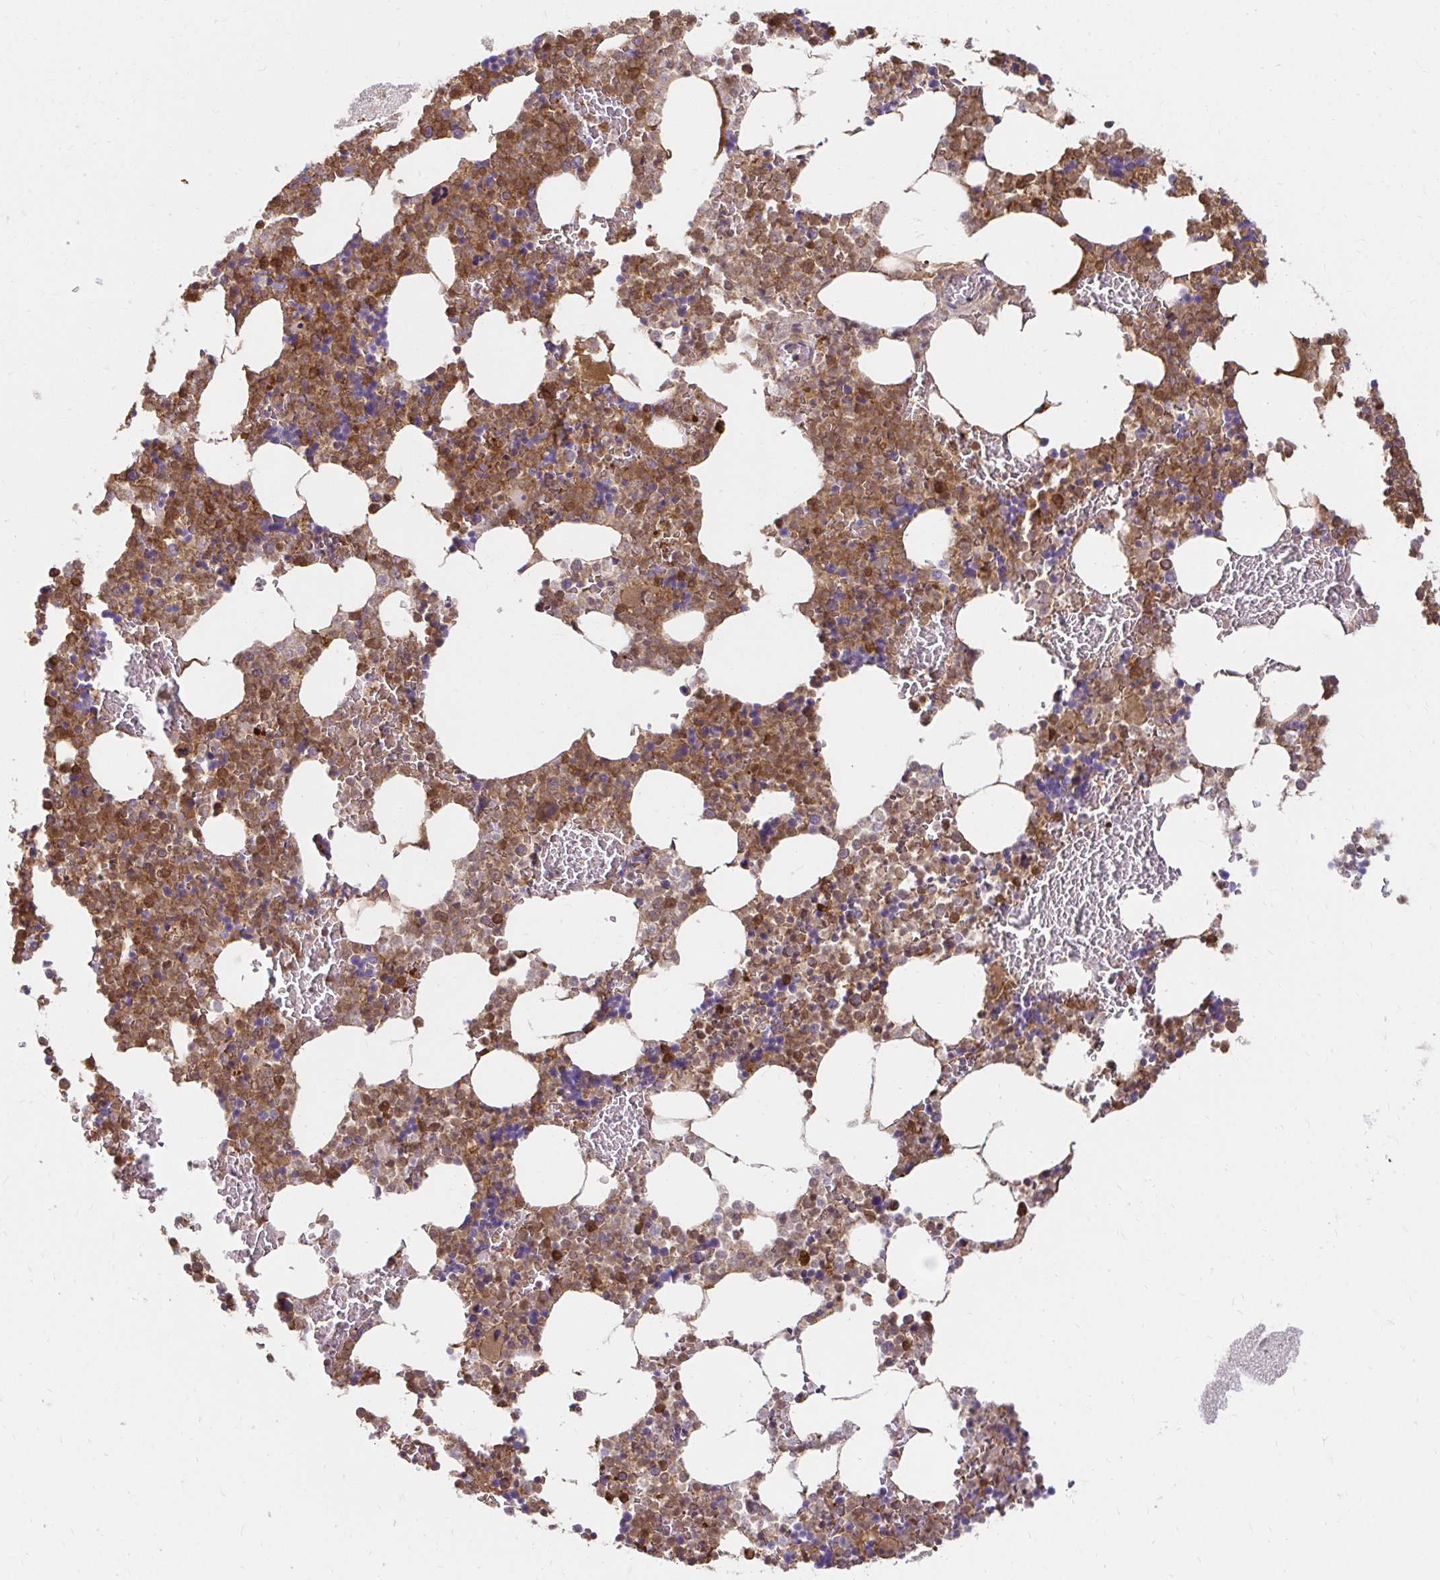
{"staining": {"intensity": "moderate", "quantity": ">75%", "location": "cytoplasmic/membranous"}, "tissue": "bone marrow", "cell_type": "Hematopoietic cells", "image_type": "normal", "snomed": [{"axis": "morphology", "description": "Normal tissue, NOS"}, {"axis": "topography", "description": "Bone marrow"}], "caption": "Protein staining of benign bone marrow exhibits moderate cytoplasmic/membranous expression in about >75% of hematopoietic cells. The protein of interest is stained brown, and the nuclei are stained in blue (DAB (3,3'-diaminobenzidine) IHC with brightfield microscopy, high magnification).", "gene": "PYCARD", "patient": {"sex": "female", "age": 42}}